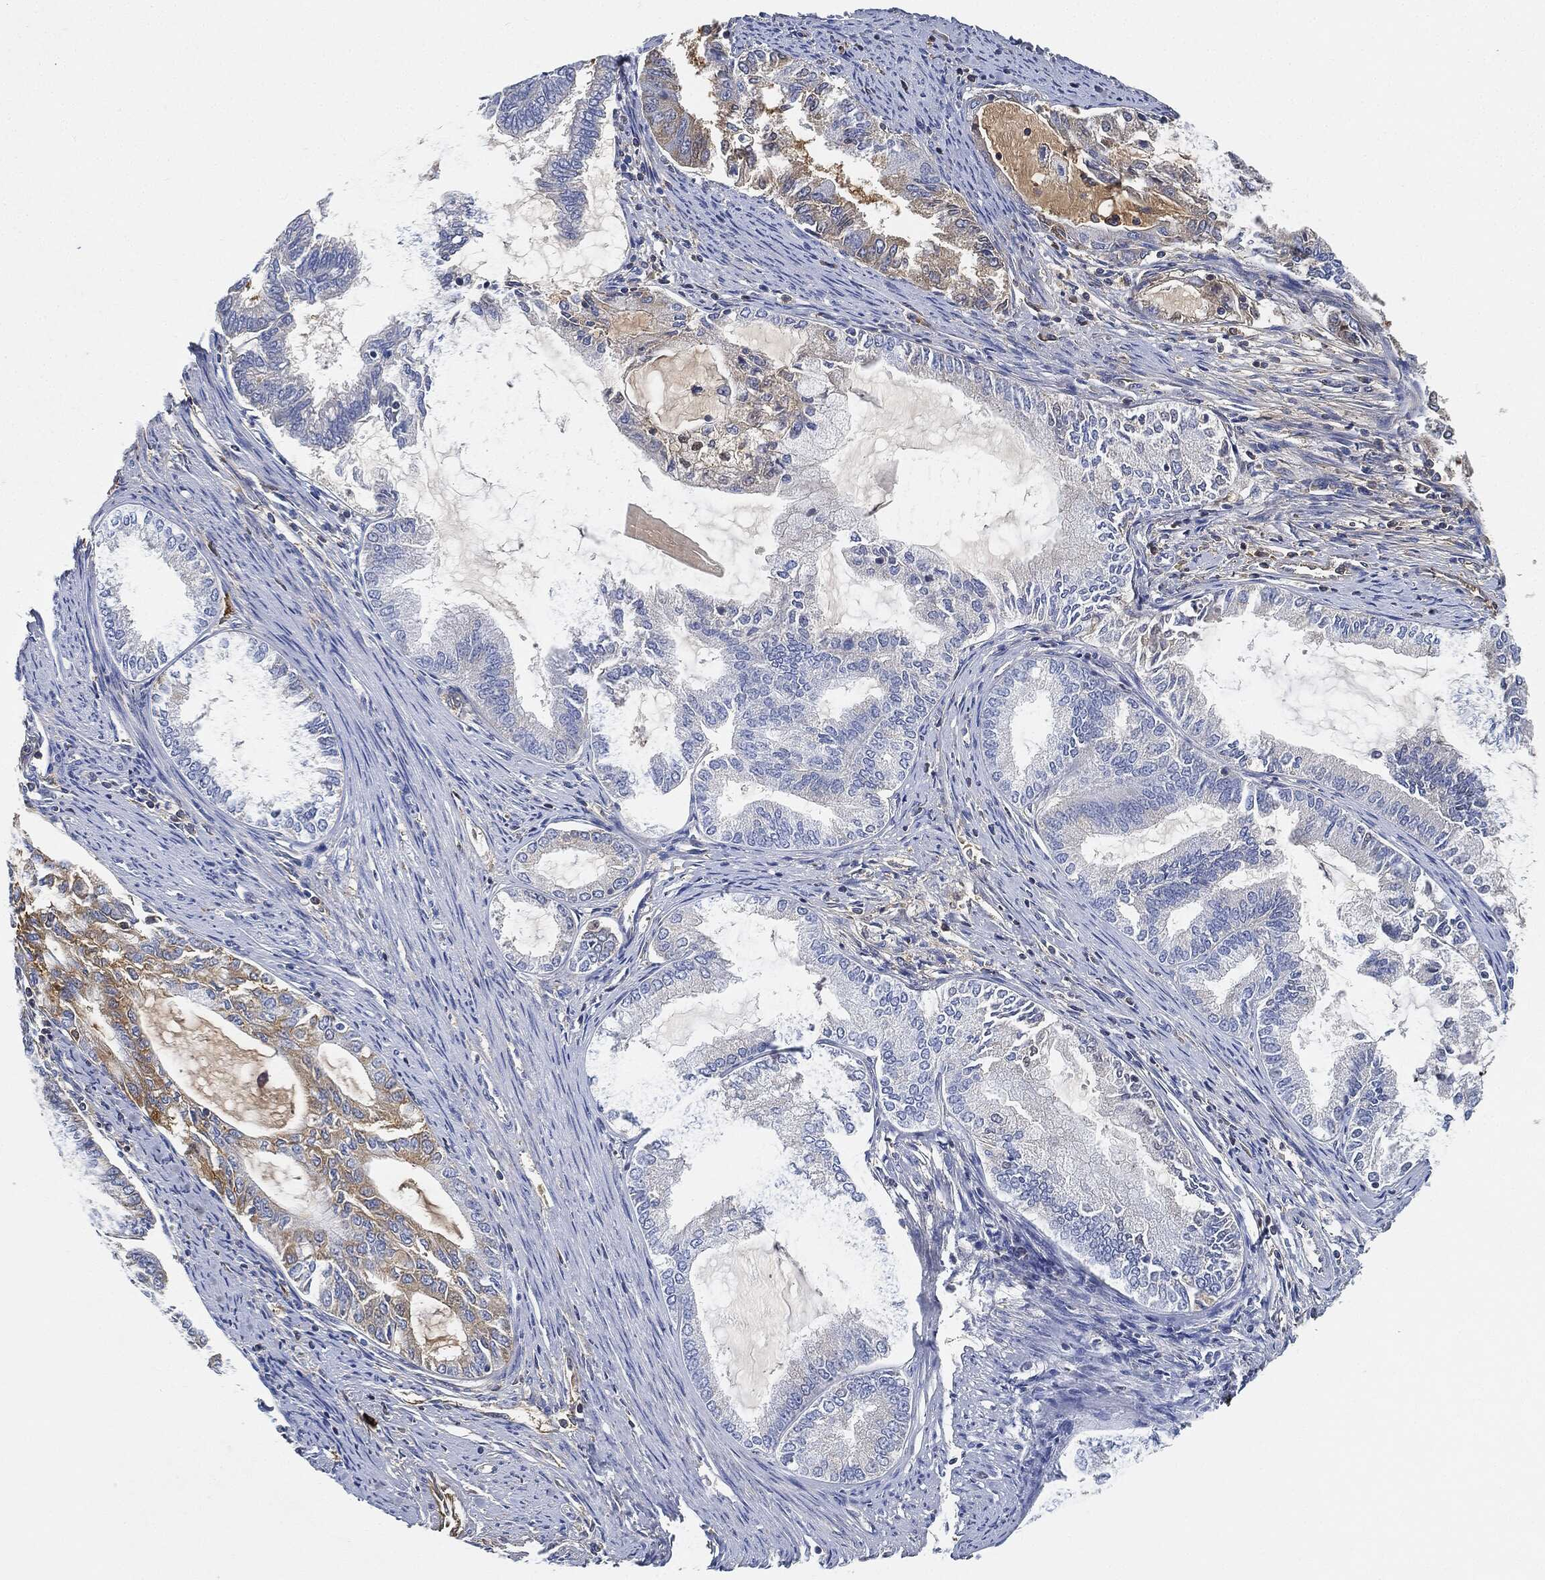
{"staining": {"intensity": "negative", "quantity": "none", "location": "none"}, "tissue": "endometrial cancer", "cell_type": "Tumor cells", "image_type": "cancer", "snomed": [{"axis": "morphology", "description": "Adenocarcinoma, NOS"}, {"axis": "topography", "description": "Endometrium"}], "caption": "Endometrial adenocarcinoma stained for a protein using immunohistochemistry (IHC) exhibits no positivity tumor cells.", "gene": "IGLV6-57", "patient": {"sex": "female", "age": 86}}